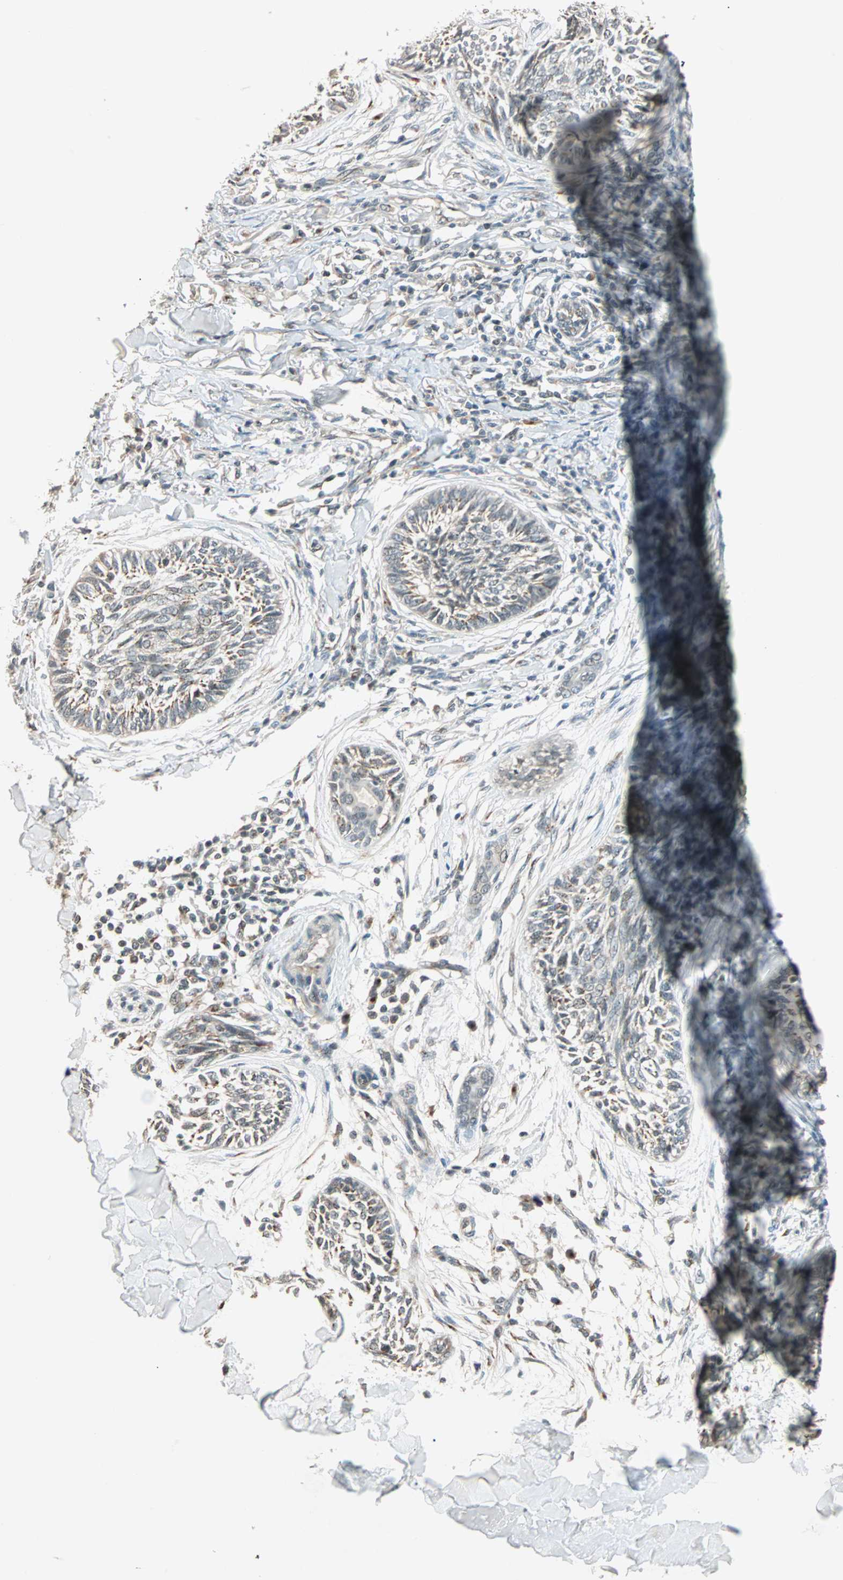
{"staining": {"intensity": "weak", "quantity": "<25%", "location": "cytoplasmic/membranous"}, "tissue": "skin cancer", "cell_type": "Tumor cells", "image_type": "cancer", "snomed": [{"axis": "morphology", "description": "Papilloma, NOS"}, {"axis": "morphology", "description": "Basal cell carcinoma"}, {"axis": "topography", "description": "Skin"}], "caption": "This is an immunohistochemistry image of papilloma (skin). There is no staining in tumor cells.", "gene": "PRDM2", "patient": {"sex": "male", "age": 87}}